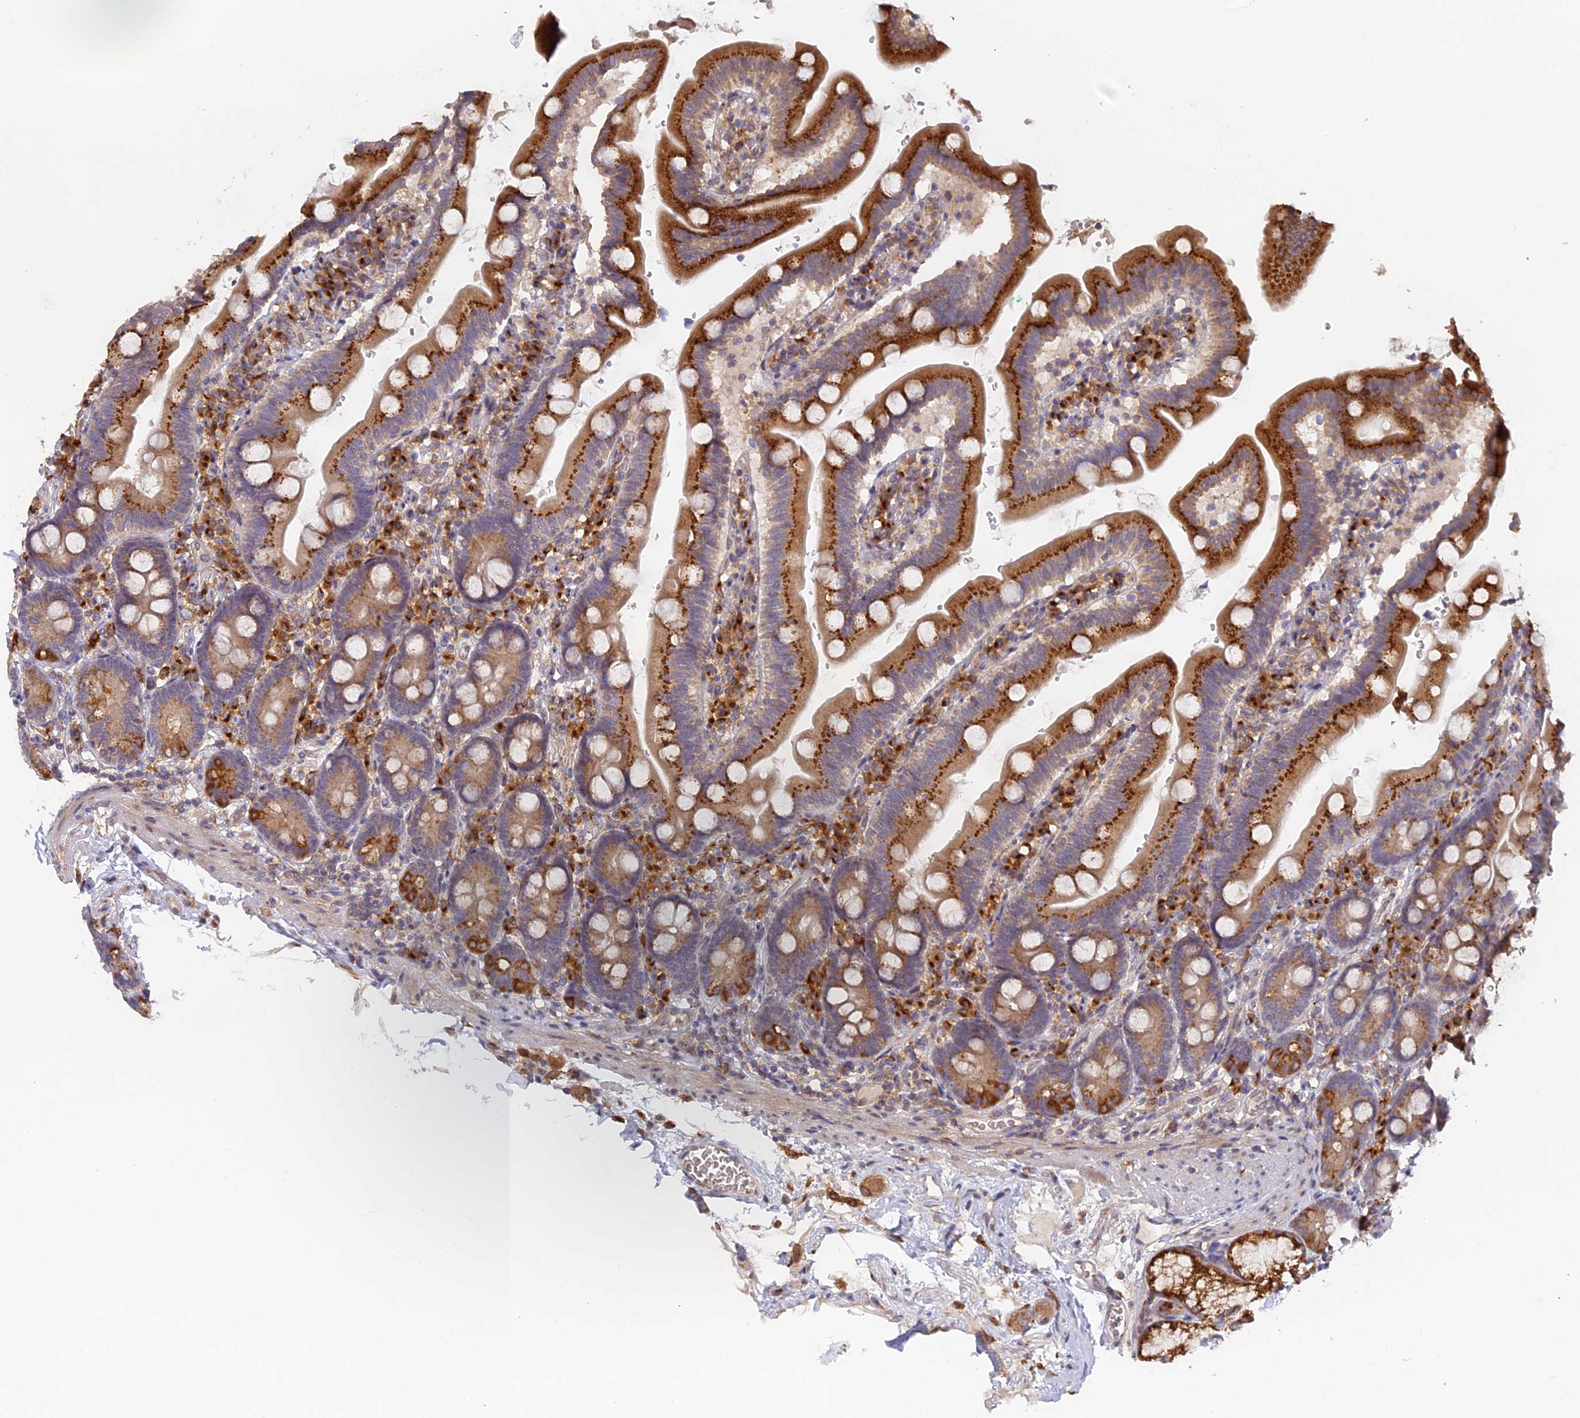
{"staining": {"intensity": "strong", "quantity": ">75%", "location": "cytoplasmic/membranous"}, "tissue": "duodenum", "cell_type": "Glandular cells", "image_type": "normal", "snomed": [{"axis": "morphology", "description": "Normal tissue, NOS"}, {"axis": "topography", "description": "Duodenum"}], "caption": "Human duodenum stained with a brown dye displays strong cytoplasmic/membranous positive staining in approximately >75% of glandular cells.", "gene": "SNX17", "patient": {"sex": "female", "age": 67}}